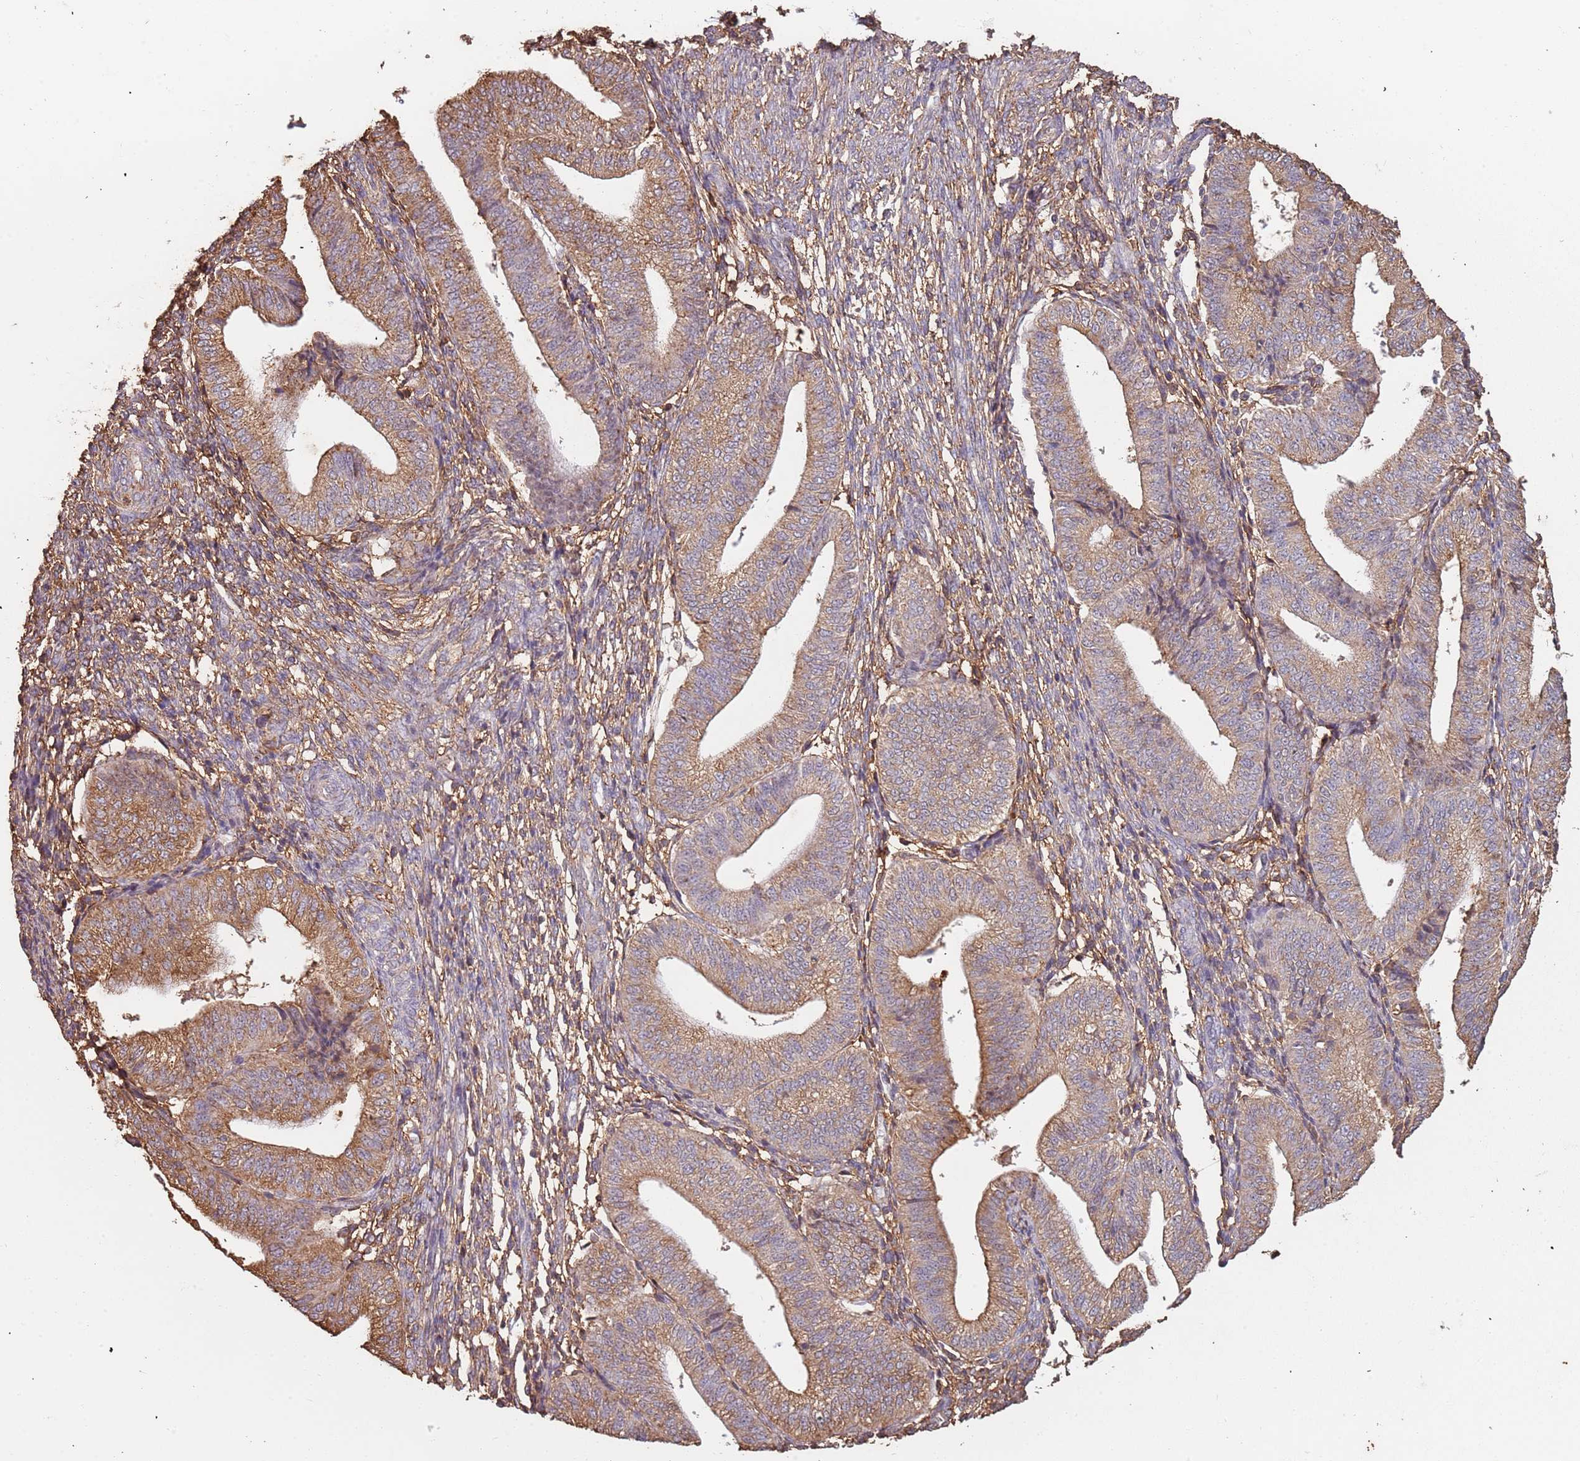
{"staining": {"intensity": "moderate", "quantity": "<25%", "location": "cytoplasmic/membranous"}, "tissue": "endometrium", "cell_type": "Cells in endometrial stroma", "image_type": "normal", "snomed": [{"axis": "morphology", "description": "Normal tissue, NOS"}, {"axis": "topography", "description": "Endometrium"}], "caption": "A micrograph showing moderate cytoplasmic/membranous positivity in about <25% of cells in endometrial stroma in benign endometrium, as visualized by brown immunohistochemical staining.", "gene": "ATOSB", "patient": {"sex": "female", "age": 34}}